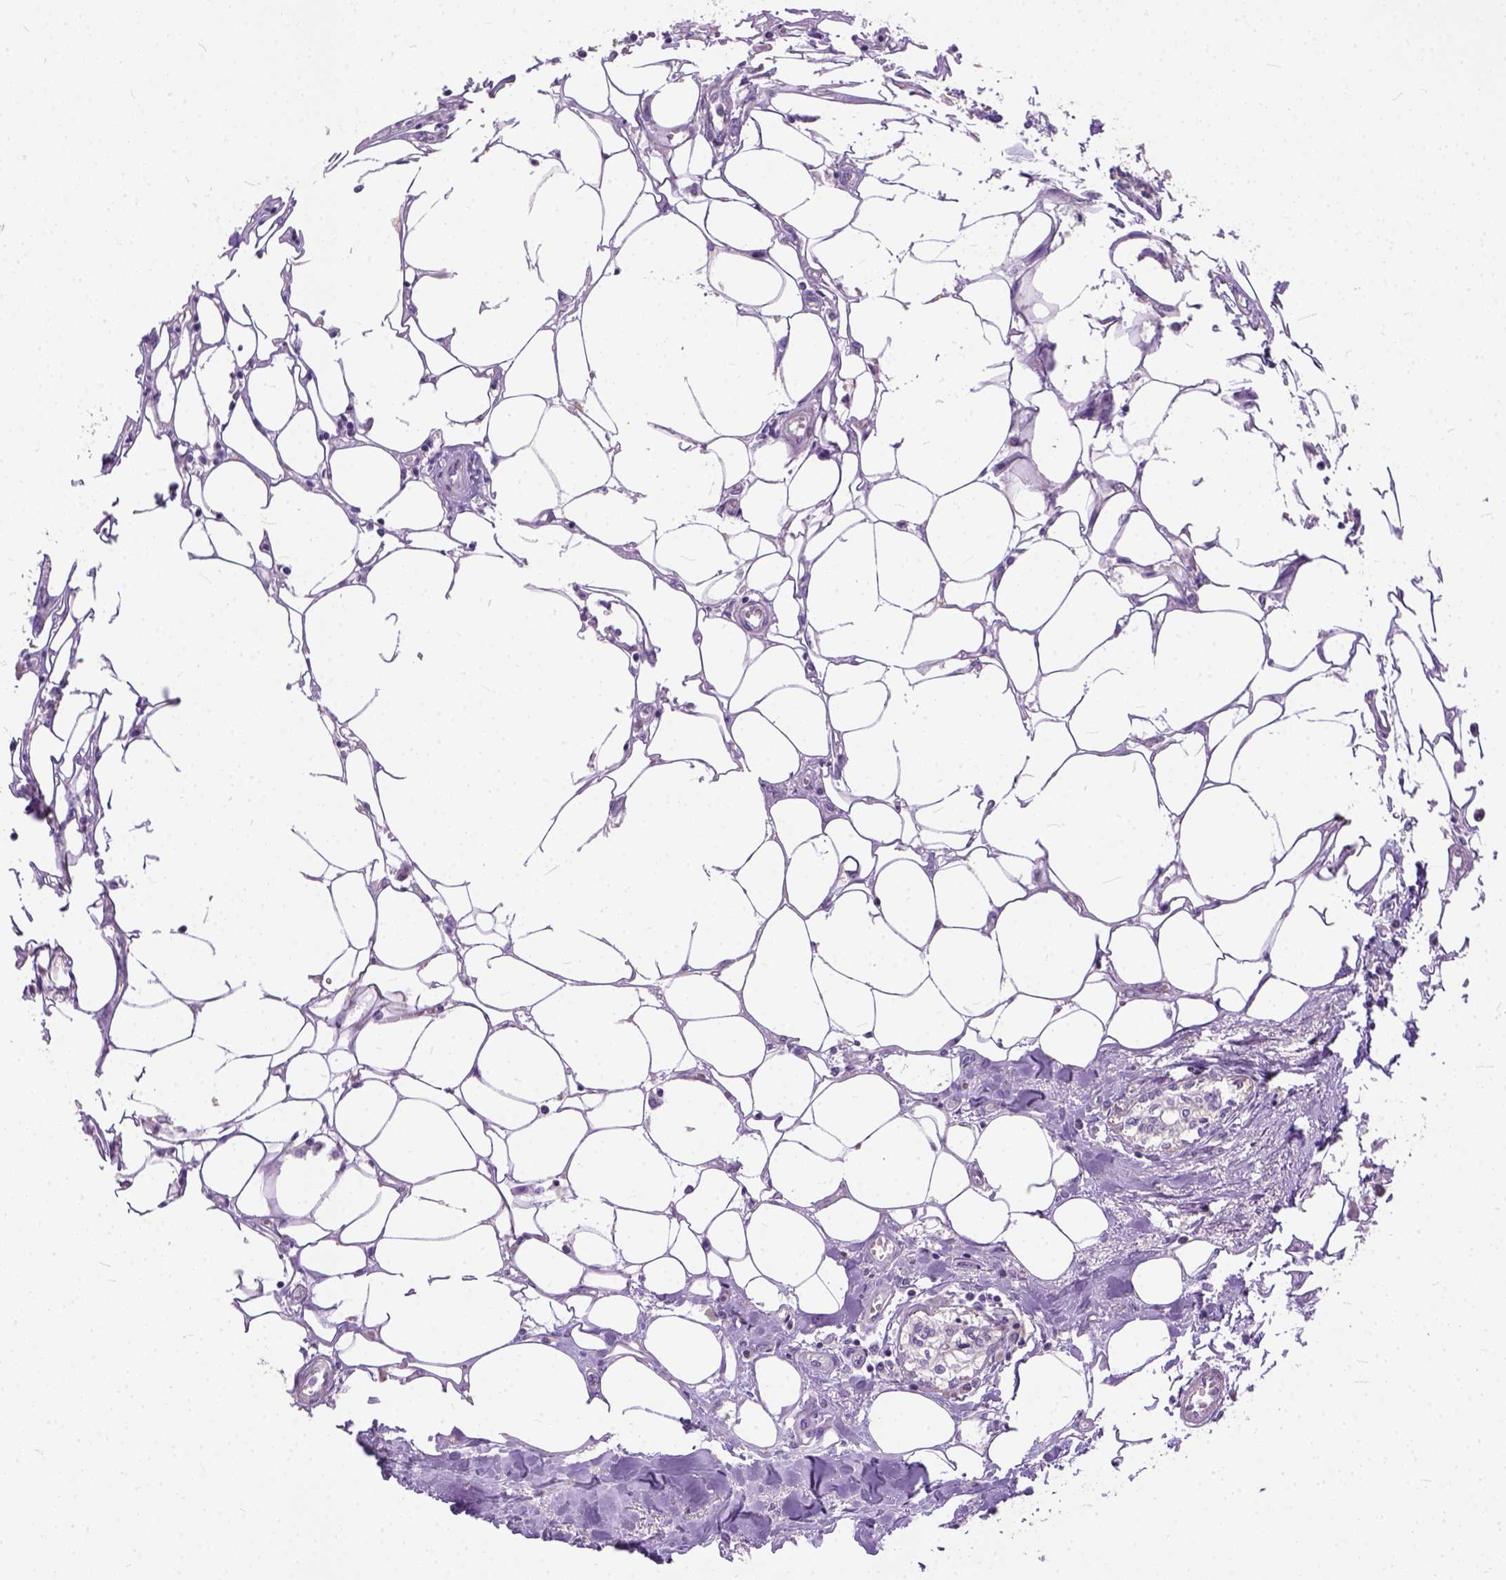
{"staining": {"intensity": "negative", "quantity": "none", "location": "none"}, "tissue": "breast cancer", "cell_type": "Tumor cells", "image_type": "cancer", "snomed": [{"axis": "morphology", "description": "Duct carcinoma"}, {"axis": "topography", "description": "Breast"}], "caption": "Tumor cells are negative for brown protein staining in breast cancer (intraductal carcinoma).", "gene": "BANF2", "patient": {"sex": "female", "age": 83}}